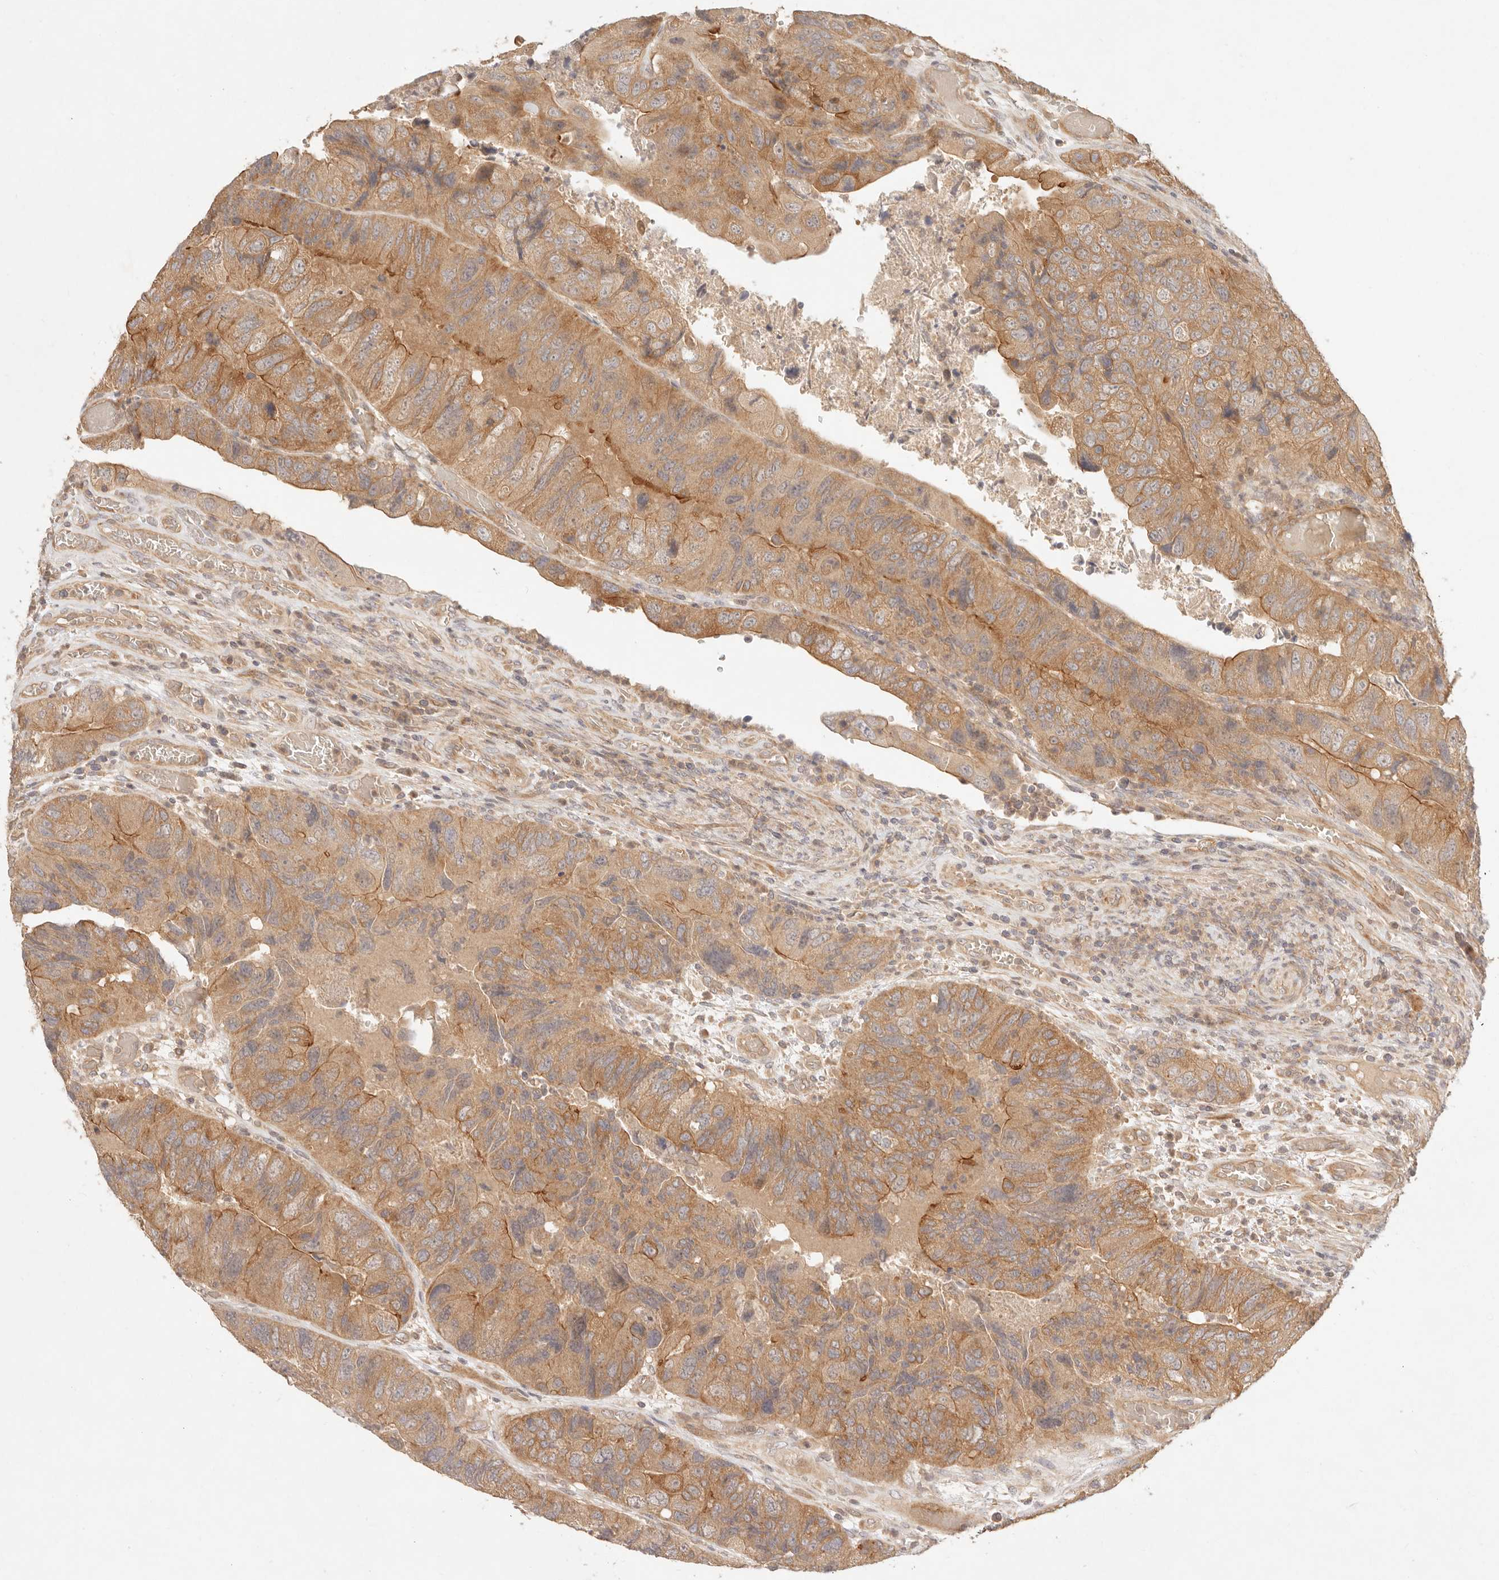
{"staining": {"intensity": "moderate", "quantity": ">75%", "location": "cytoplasmic/membranous"}, "tissue": "colorectal cancer", "cell_type": "Tumor cells", "image_type": "cancer", "snomed": [{"axis": "morphology", "description": "Adenocarcinoma, NOS"}, {"axis": "topography", "description": "Rectum"}], "caption": "Immunohistochemistry staining of adenocarcinoma (colorectal), which shows medium levels of moderate cytoplasmic/membranous positivity in about >75% of tumor cells indicating moderate cytoplasmic/membranous protein staining. The staining was performed using DAB (3,3'-diaminobenzidine) (brown) for protein detection and nuclei were counterstained in hematoxylin (blue).", "gene": "PPP1R3B", "patient": {"sex": "male", "age": 63}}